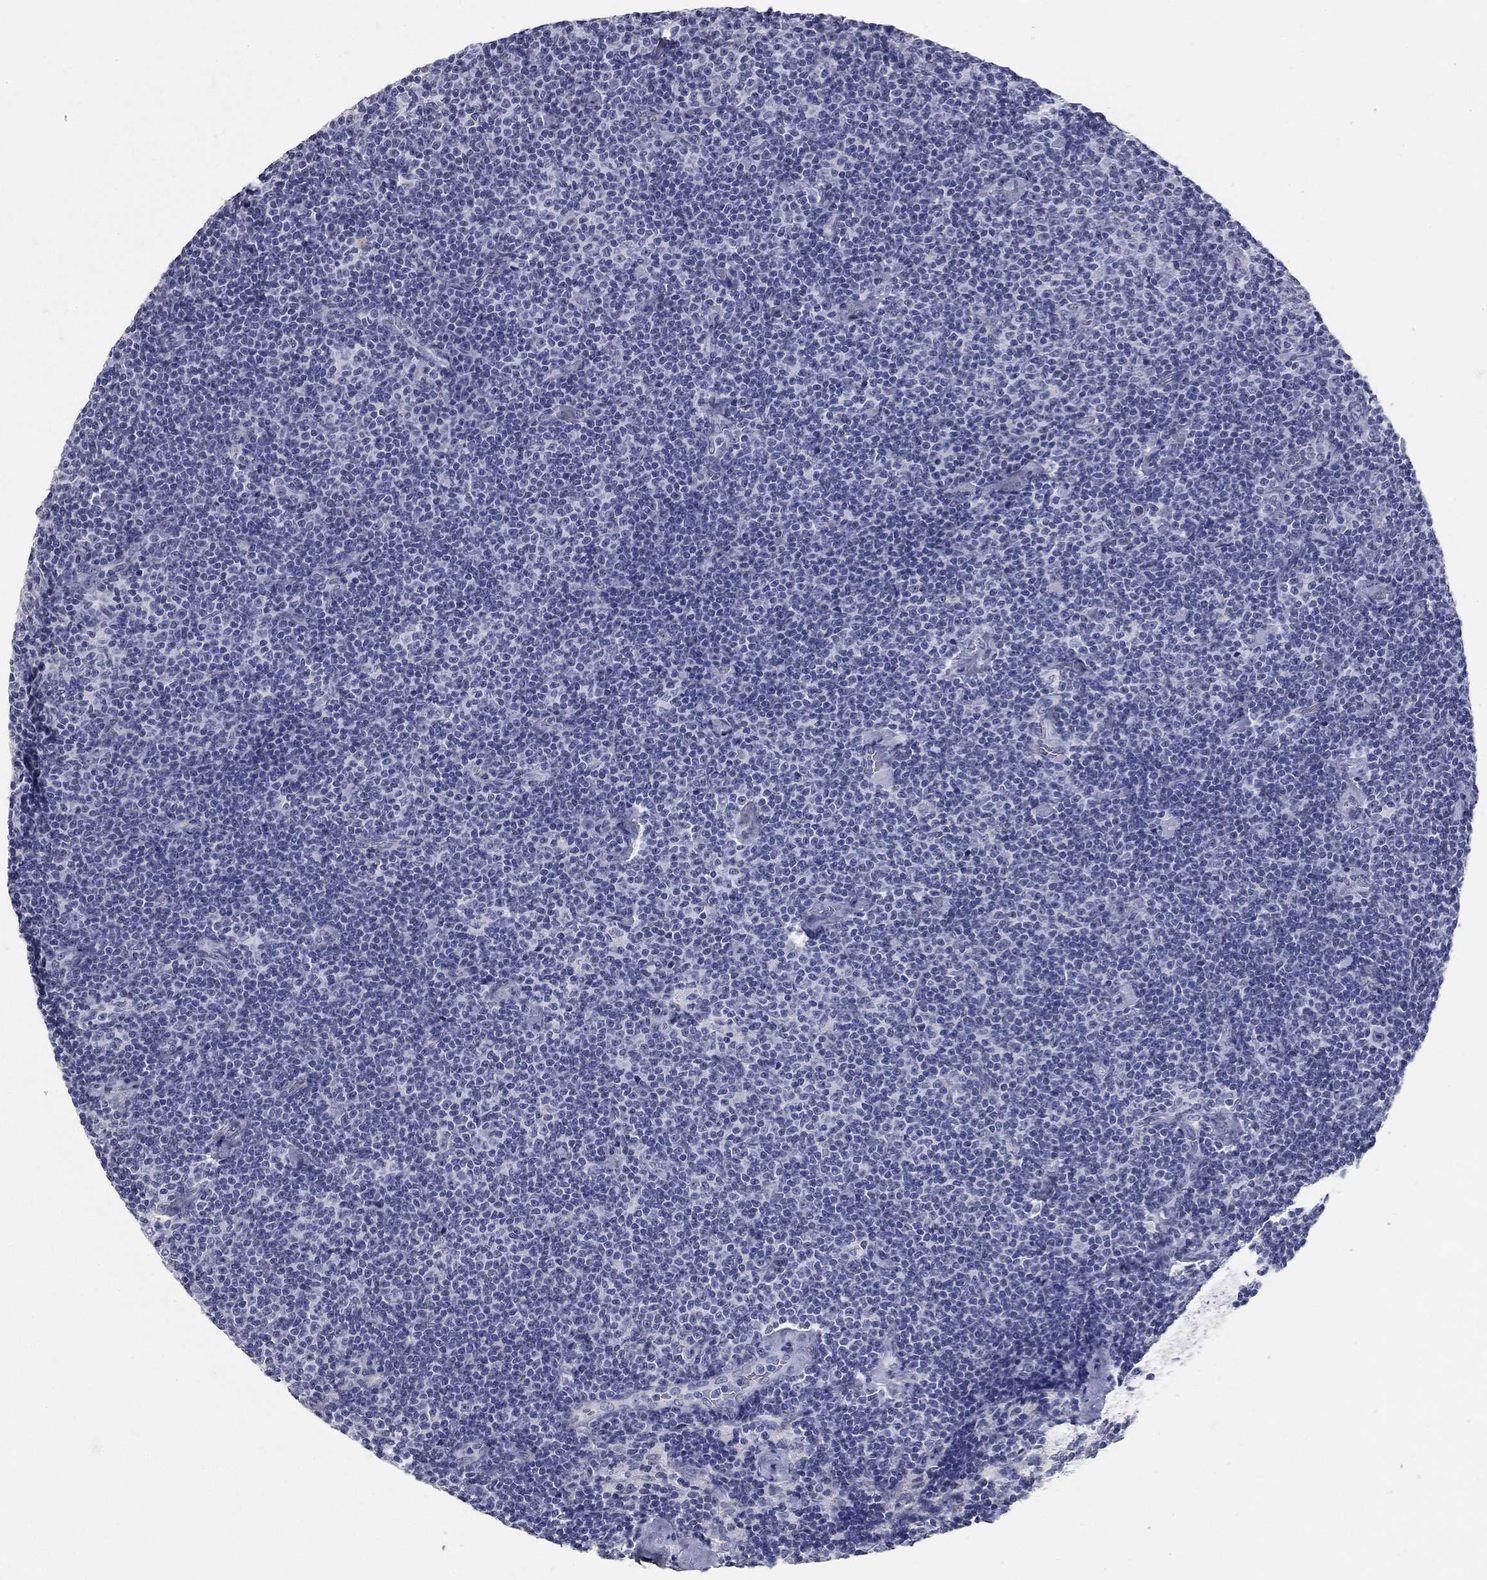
{"staining": {"intensity": "negative", "quantity": "none", "location": "none"}, "tissue": "lymphoma", "cell_type": "Tumor cells", "image_type": "cancer", "snomed": [{"axis": "morphology", "description": "Malignant lymphoma, non-Hodgkin's type, Low grade"}, {"axis": "topography", "description": "Lymph node"}], "caption": "Immunohistochemistry (IHC) image of malignant lymphoma, non-Hodgkin's type (low-grade) stained for a protein (brown), which shows no expression in tumor cells. The staining was performed using DAB (3,3'-diaminobenzidine) to visualize the protein expression in brown, while the nuclei were stained in blue with hematoxylin (Magnification: 20x).", "gene": "SYT12", "patient": {"sex": "male", "age": 81}}